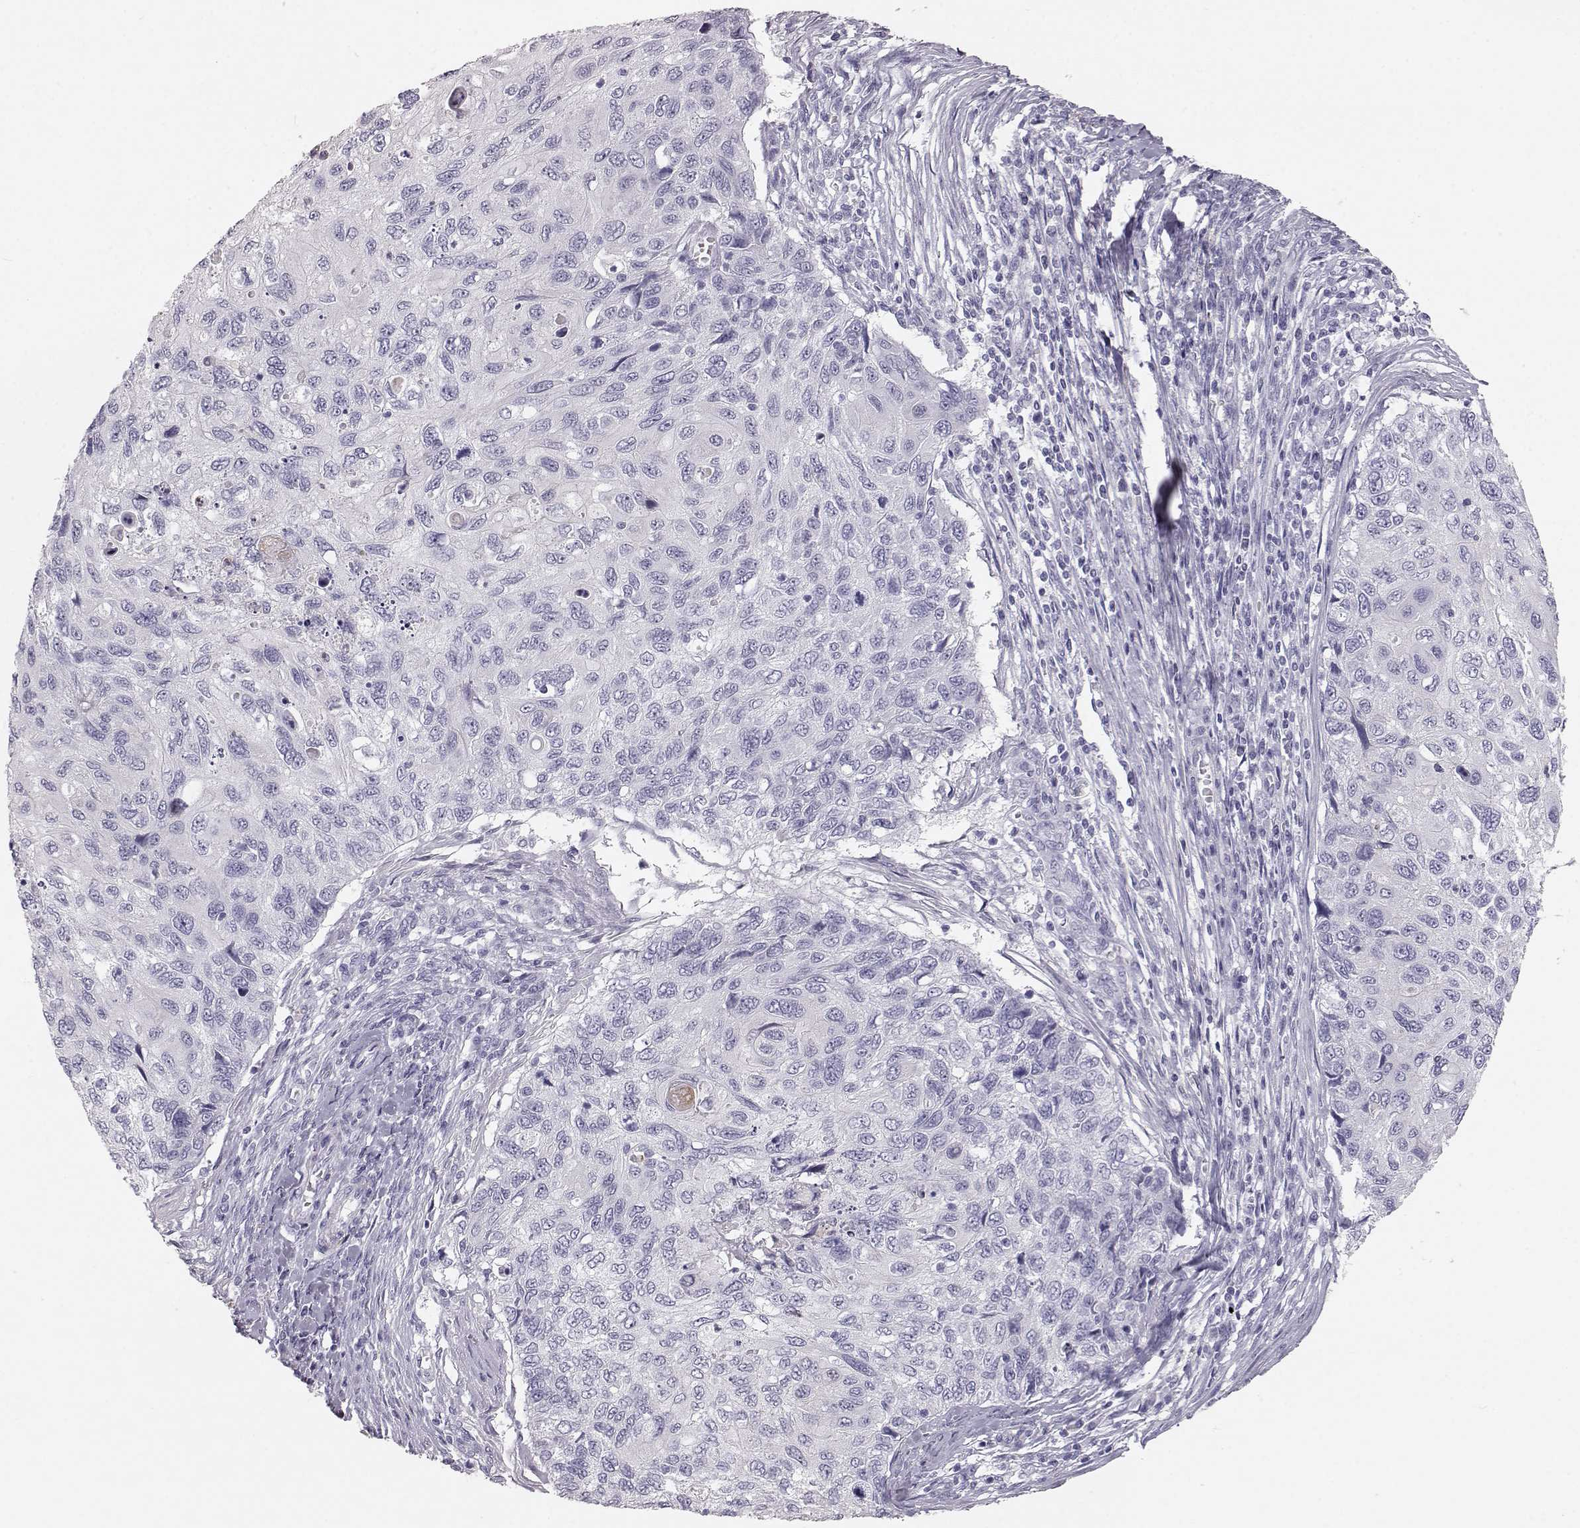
{"staining": {"intensity": "negative", "quantity": "none", "location": "none"}, "tissue": "cervical cancer", "cell_type": "Tumor cells", "image_type": "cancer", "snomed": [{"axis": "morphology", "description": "Squamous cell carcinoma, NOS"}, {"axis": "topography", "description": "Cervix"}], "caption": "Immunohistochemistry histopathology image of human cervical cancer (squamous cell carcinoma) stained for a protein (brown), which shows no staining in tumor cells. Nuclei are stained in blue.", "gene": "KRTAP16-1", "patient": {"sex": "female", "age": 70}}